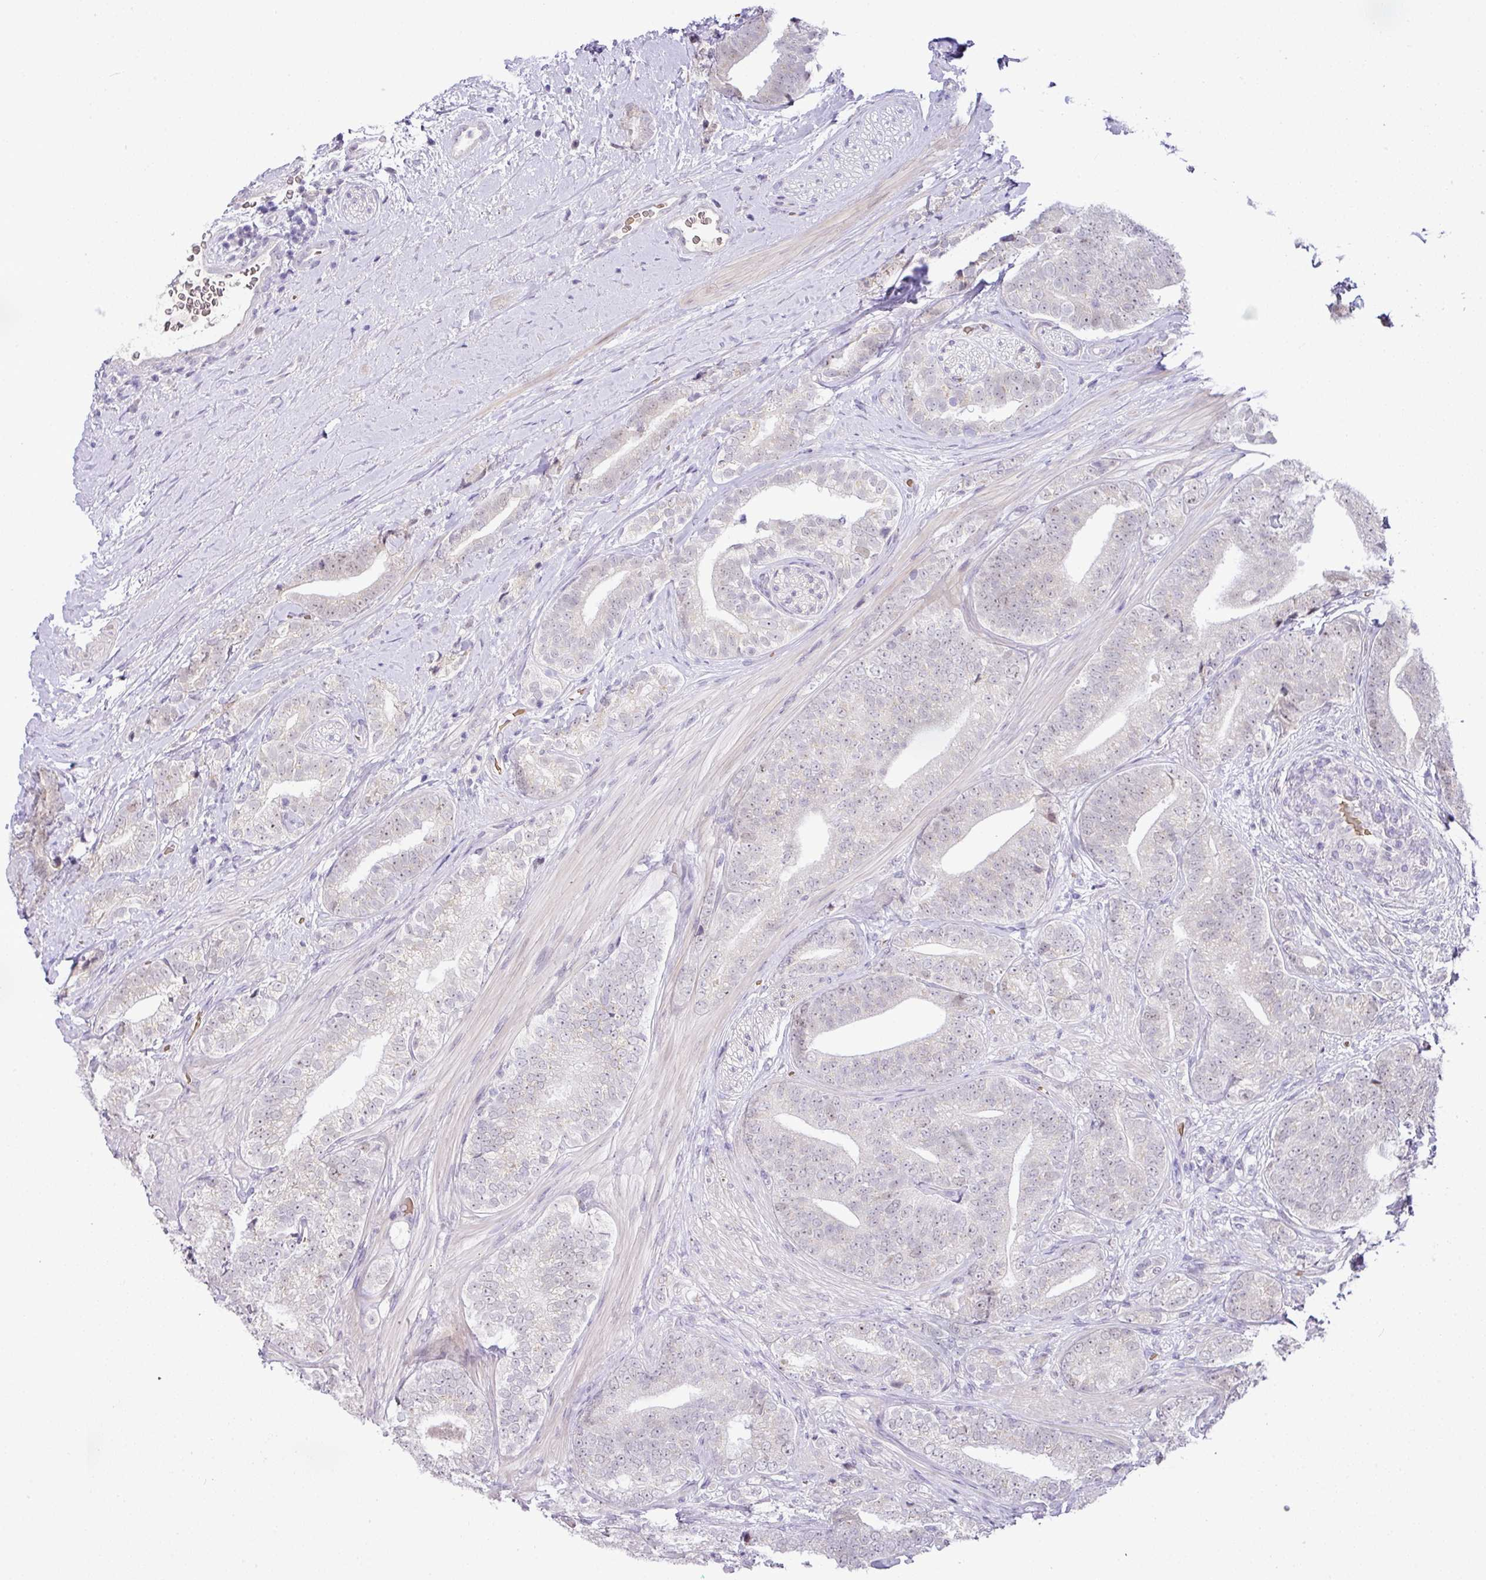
{"staining": {"intensity": "negative", "quantity": "none", "location": "none"}, "tissue": "prostate cancer", "cell_type": "Tumor cells", "image_type": "cancer", "snomed": [{"axis": "morphology", "description": "Adenocarcinoma, High grade"}, {"axis": "topography", "description": "Prostate"}], "caption": "IHC micrograph of neoplastic tissue: prostate cancer (high-grade adenocarcinoma) stained with DAB displays no significant protein staining in tumor cells.", "gene": "PARP2", "patient": {"sex": "male", "age": 72}}